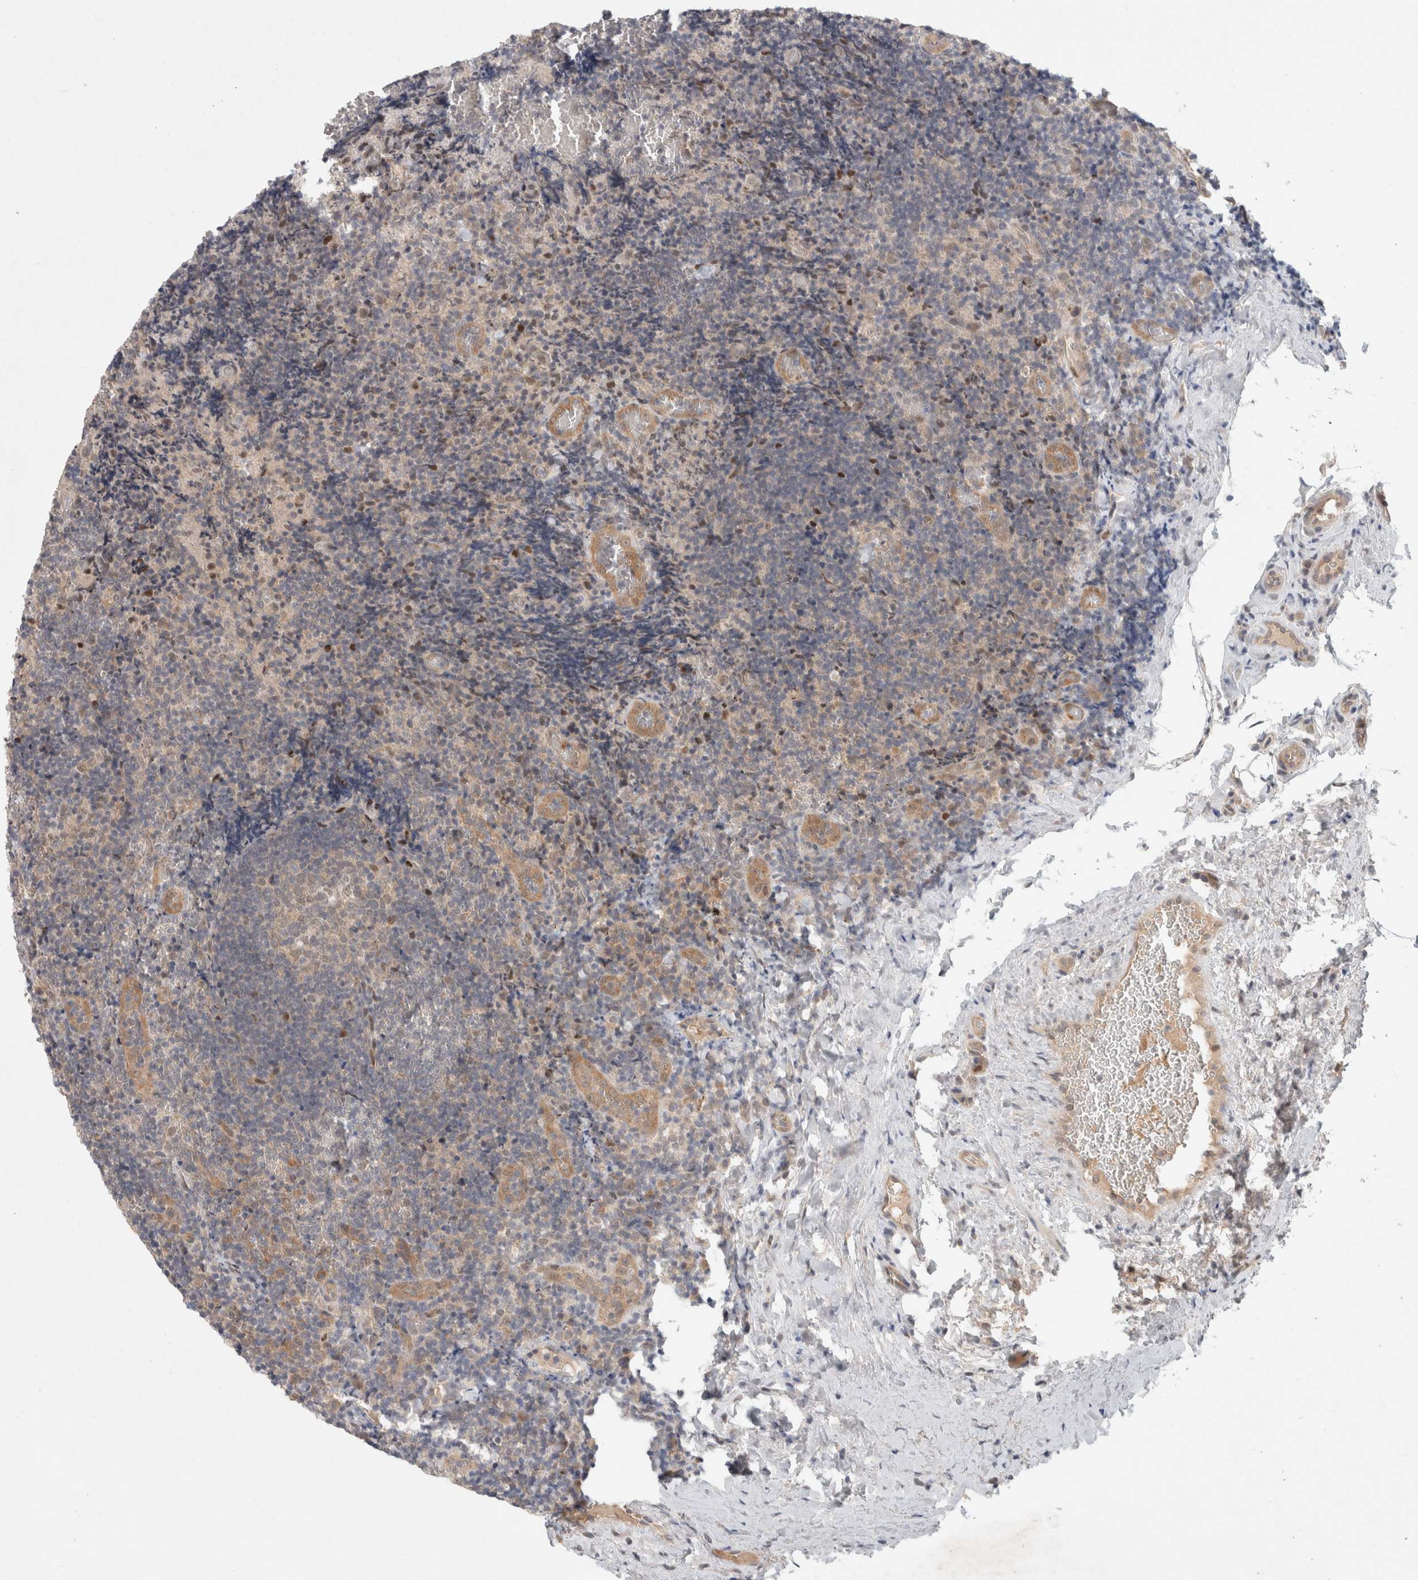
{"staining": {"intensity": "weak", "quantity": "<25%", "location": "cytoplasmic/membranous"}, "tissue": "lymphoma", "cell_type": "Tumor cells", "image_type": "cancer", "snomed": [{"axis": "morphology", "description": "Malignant lymphoma, non-Hodgkin's type, High grade"}, {"axis": "topography", "description": "Tonsil"}], "caption": "DAB (3,3'-diaminobenzidine) immunohistochemical staining of lymphoma reveals no significant expression in tumor cells. Brightfield microscopy of immunohistochemistry stained with DAB (brown) and hematoxylin (blue), captured at high magnification.", "gene": "RASAL2", "patient": {"sex": "female", "age": 36}}